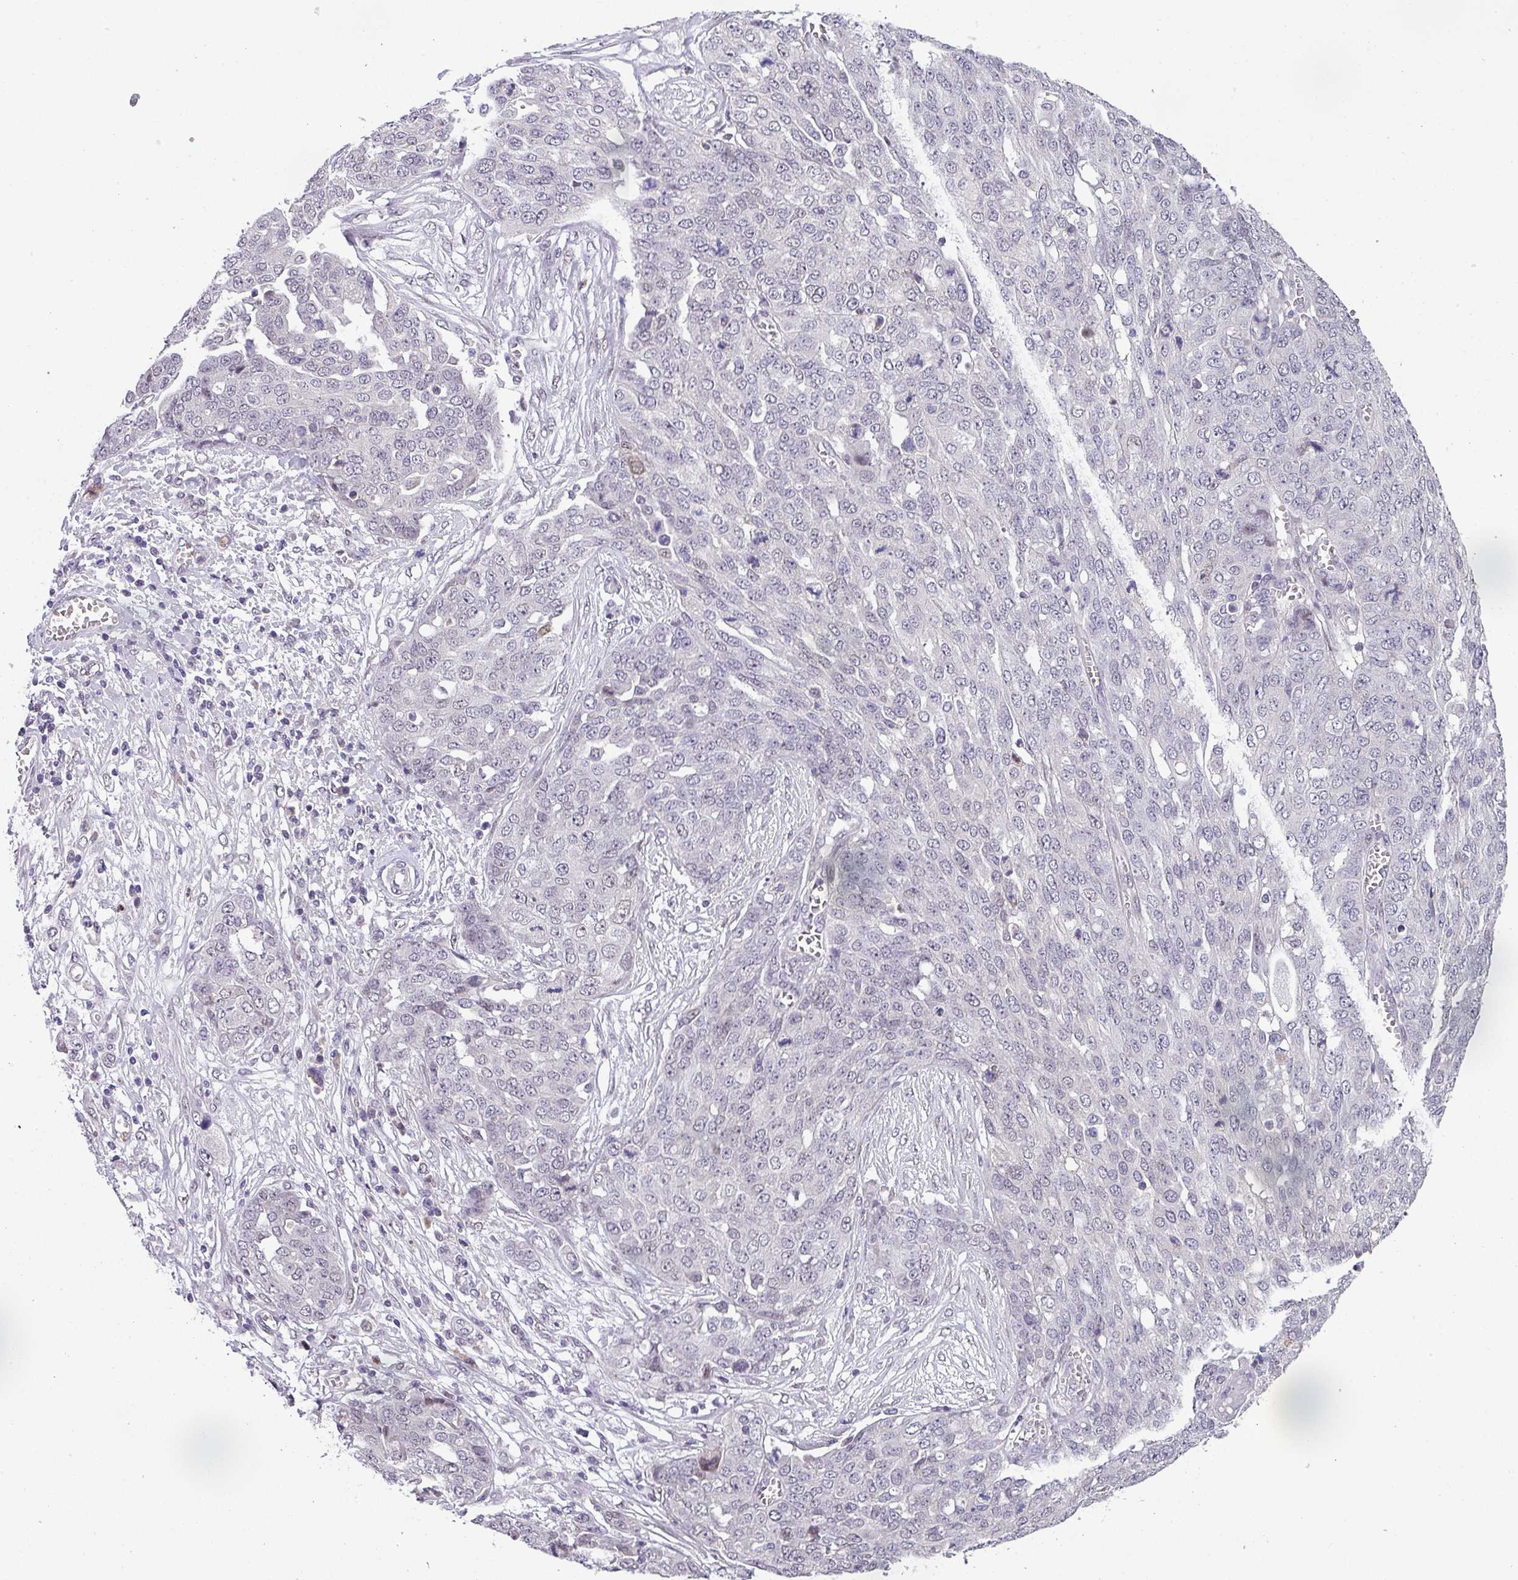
{"staining": {"intensity": "negative", "quantity": "none", "location": "none"}, "tissue": "ovarian cancer", "cell_type": "Tumor cells", "image_type": "cancer", "snomed": [{"axis": "morphology", "description": "Cystadenocarcinoma, serous, NOS"}, {"axis": "topography", "description": "Soft tissue"}, {"axis": "topography", "description": "Ovary"}], "caption": "Tumor cells are negative for brown protein staining in serous cystadenocarcinoma (ovarian).", "gene": "ZFP3", "patient": {"sex": "female", "age": 57}}